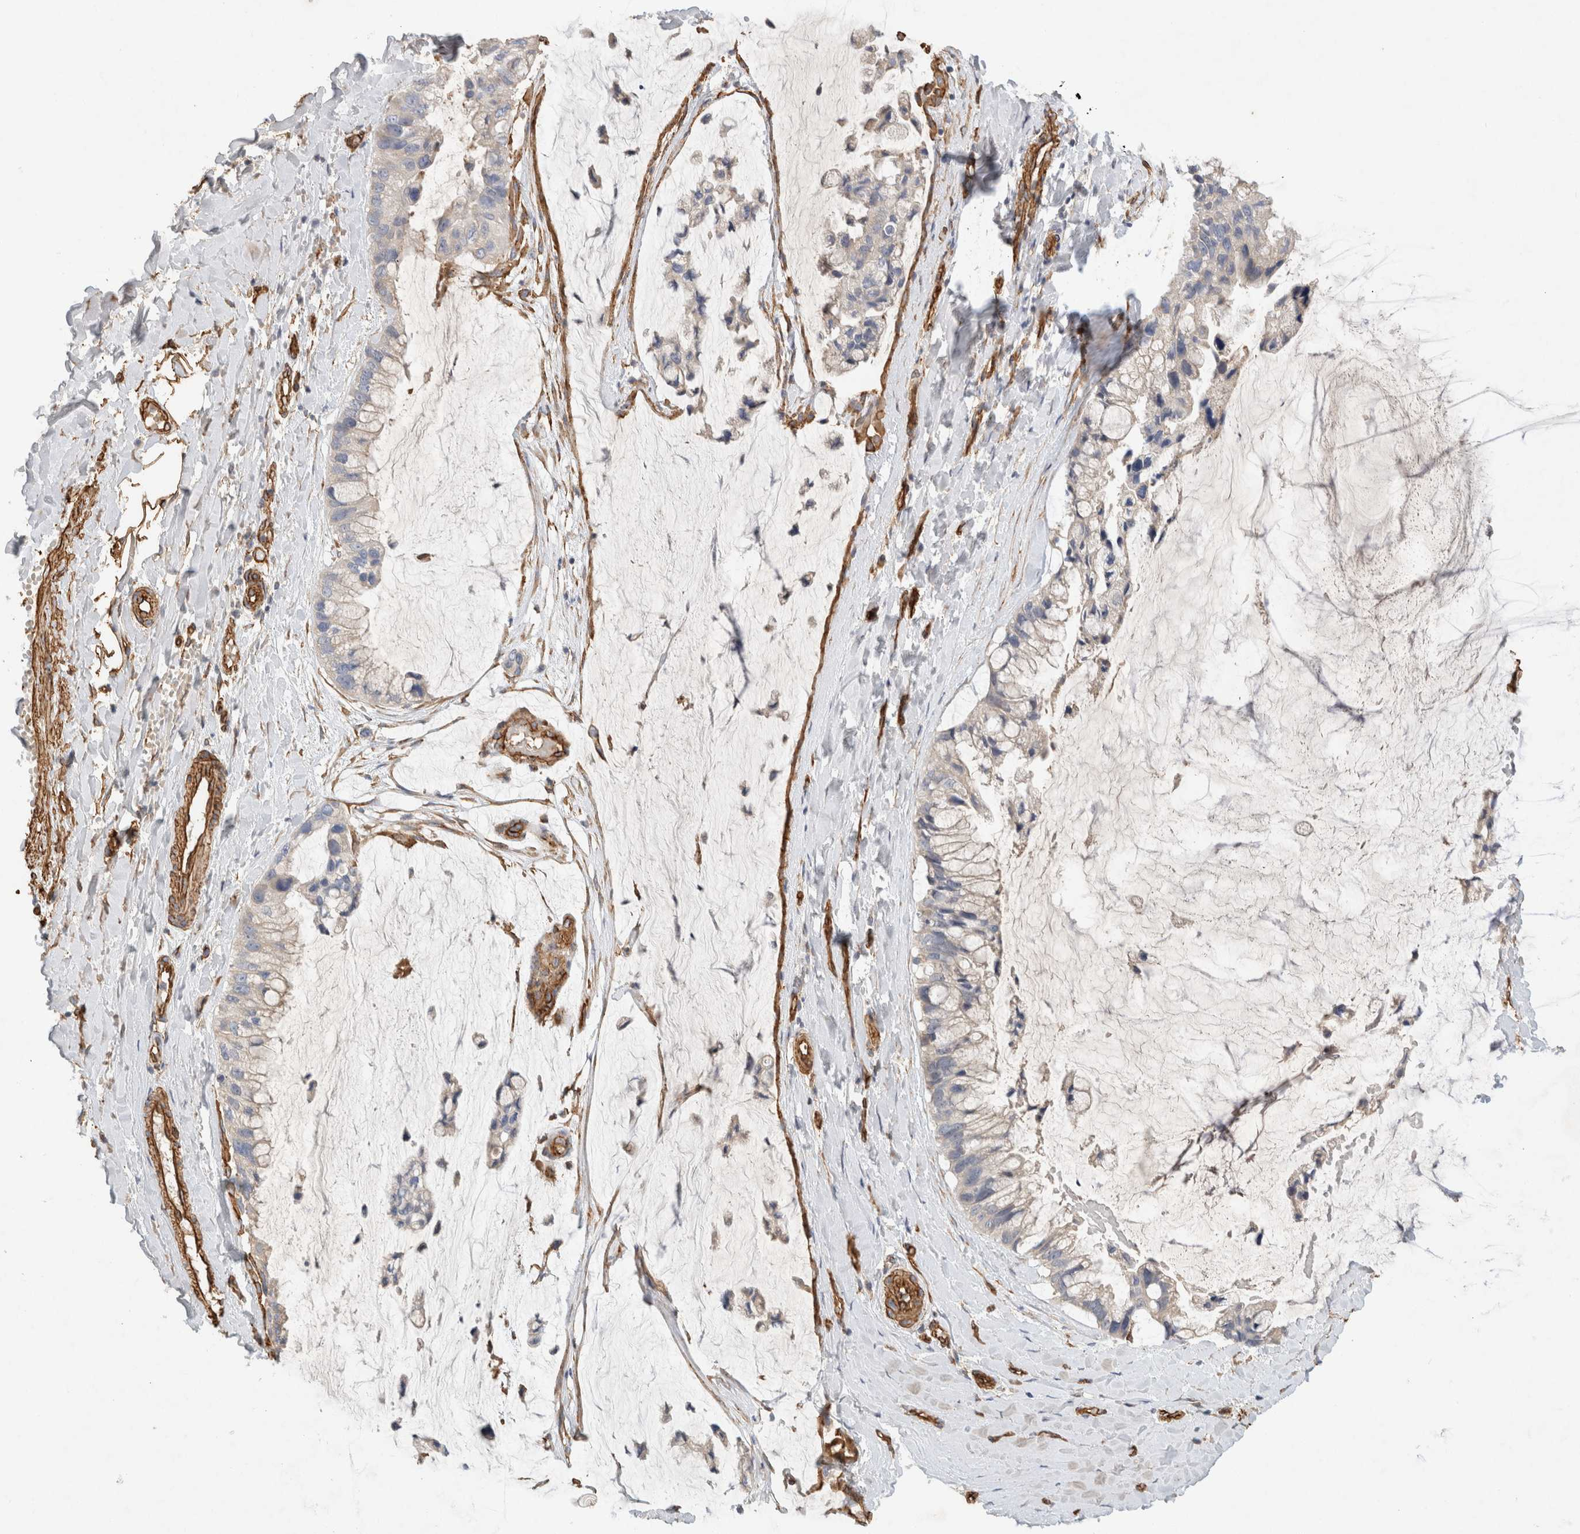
{"staining": {"intensity": "negative", "quantity": "none", "location": "none"}, "tissue": "ovarian cancer", "cell_type": "Tumor cells", "image_type": "cancer", "snomed": [{"axis": "morphology", "description": "Cystadenocarcinoma, mucinous, NOS"}, {"axis": "topography", "description": "Ovary"}], "caption": "Tumor cells show no significant staining in ovarian mucinous cystadenocarcinoma. (Stains: DAB (3,3'-diaminobenzidine) IHC with hematoxylin counter stain, Microscopy: brightfield microscopy at high magnification).", "gene": "JMJD4", "patient": {"sex": "female", "age": 39}}